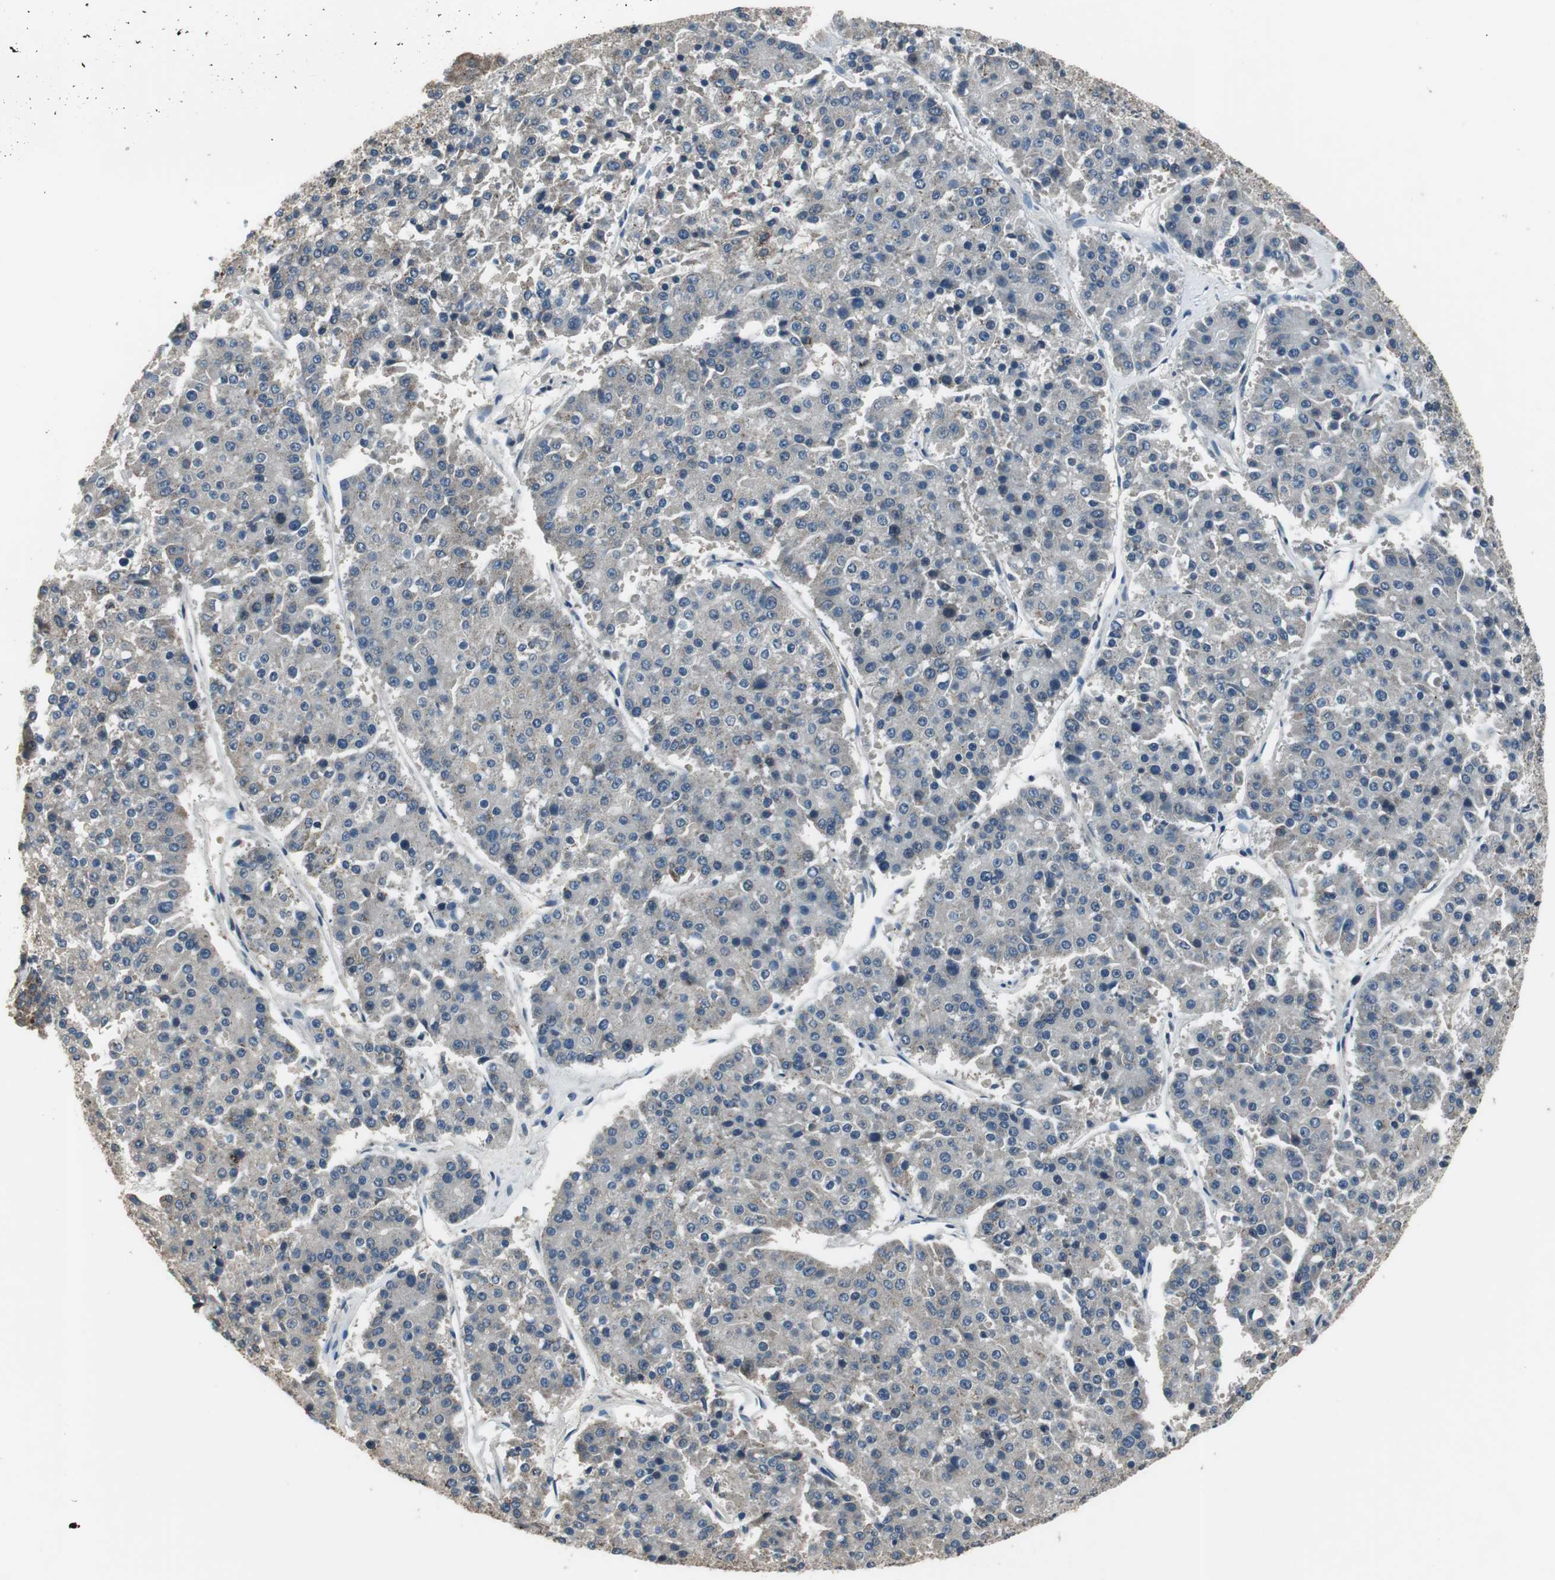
{"staining": {"intensity": "weak", "quantity": "25%-75%", "location": "cytoplasmic/membranous"}, "tissue": "pancreatic cancer", "cell_type": "Tumor cells", "image_type": "cancer", "snomed": [{"axis": "morphology", "description": "Adenocarcinoma, NOS"}, {"axis": "topography", "description": "Pancreas"}], "caption": "DAB (3,3'-diaminobenzidine) immunohistochemical staining of human pancreatic cancer exhibits weak cytoplasmic/membranous protein expression in approximately 25%-75% of tumor cells.", "gene": "PI4KB", "patient": {"sex": "male", "age": 50}}